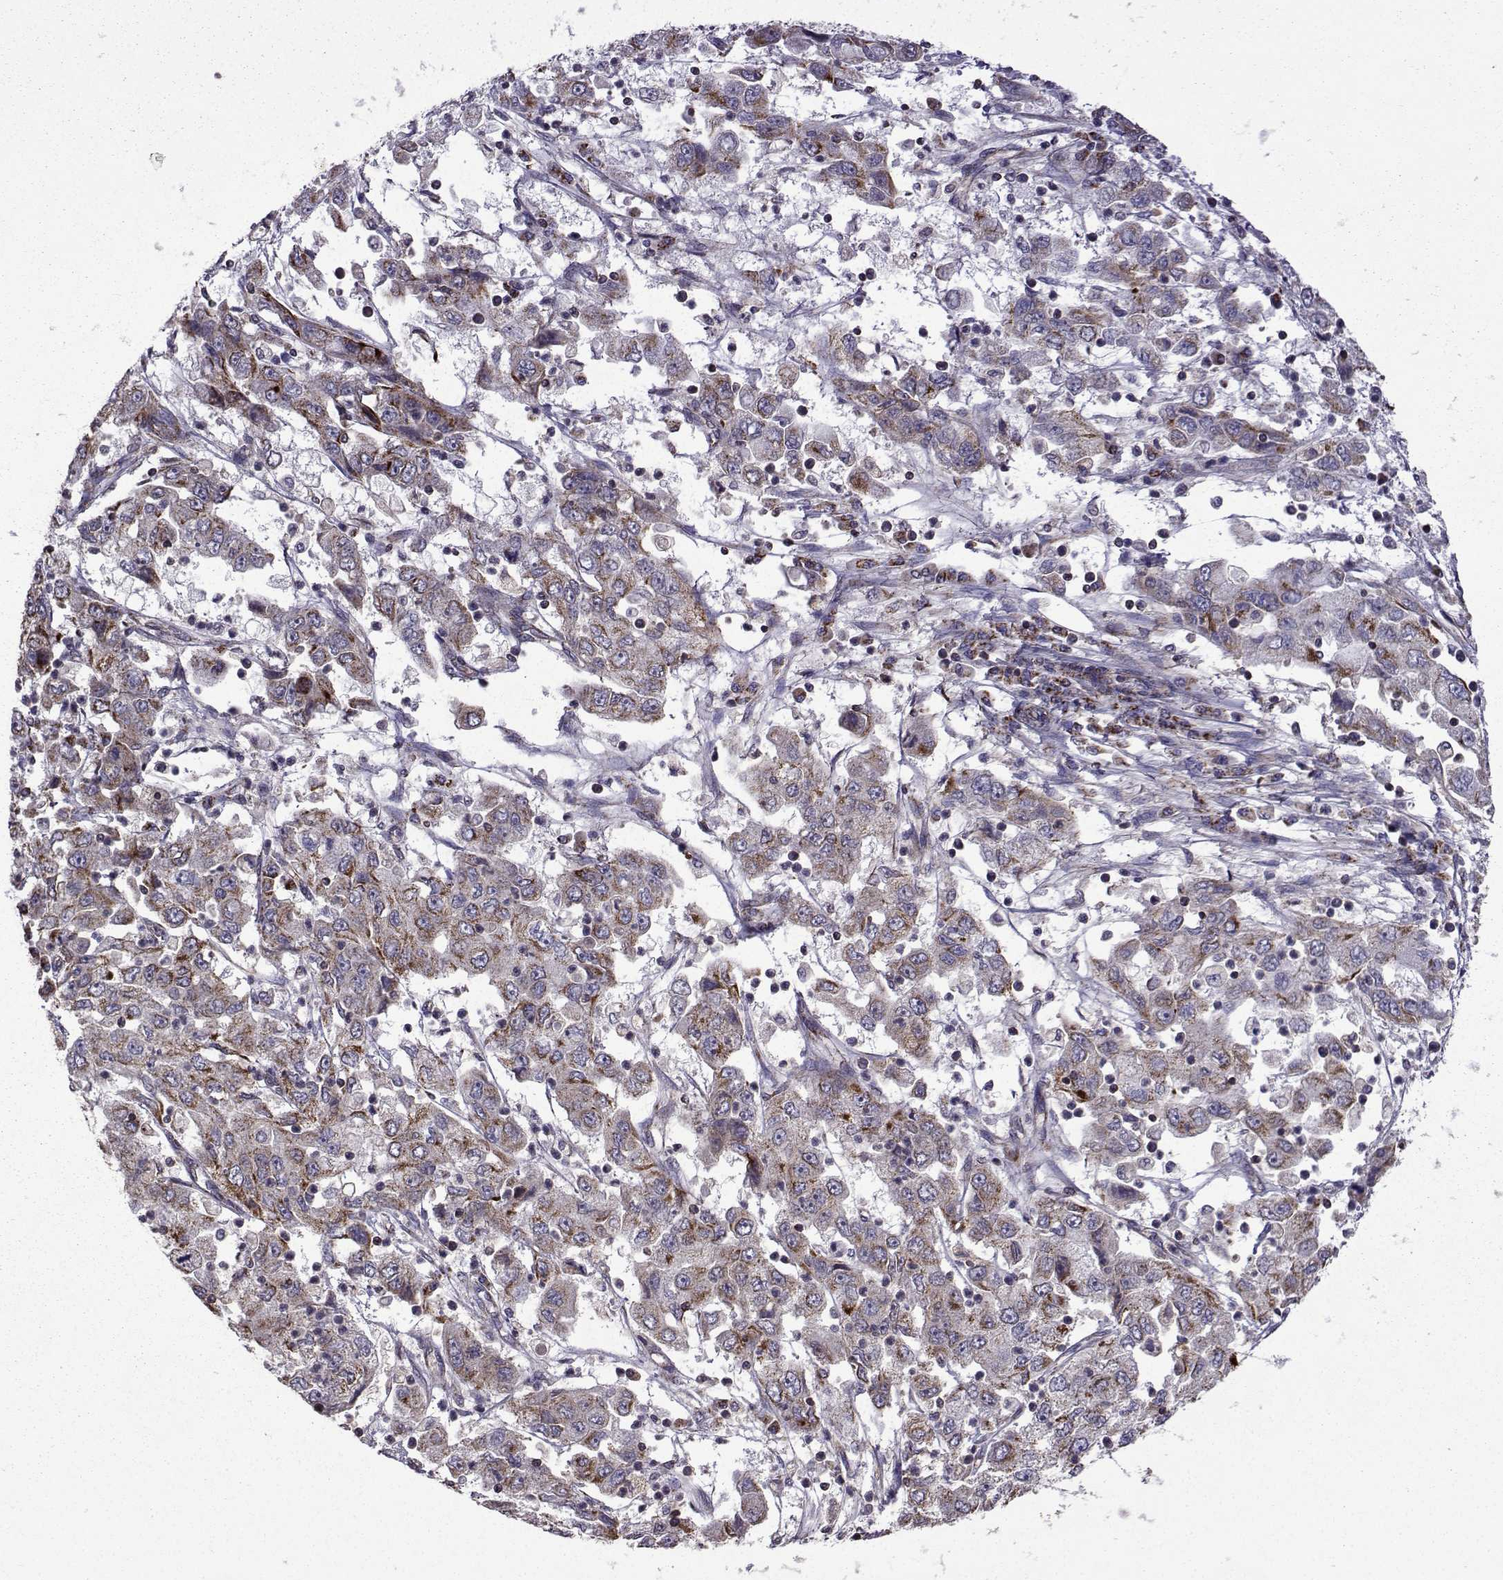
{"staining": {"intensity": "moderate", "quantity": "<25%", "location": "cytoplasmic/membranous"}, "tissue": "cervical cancer", "cell_type": "Tumor cells", "image_type": "cancer", "snomed": [{"axis": "morphology", "description": "Squamous cell carcinoma, NOS"}, {"axis": "topography", "description": "Cervix"}], "caption": "There is low levels of moderate cytoplasmic/membranous positivity in tumor cells of cervical squamous cell carcinoma, as demonstrated by immunohistochemical staining (brown color).", "gene": "TAB2", "patient": {"sex": "female", "age": 36}}